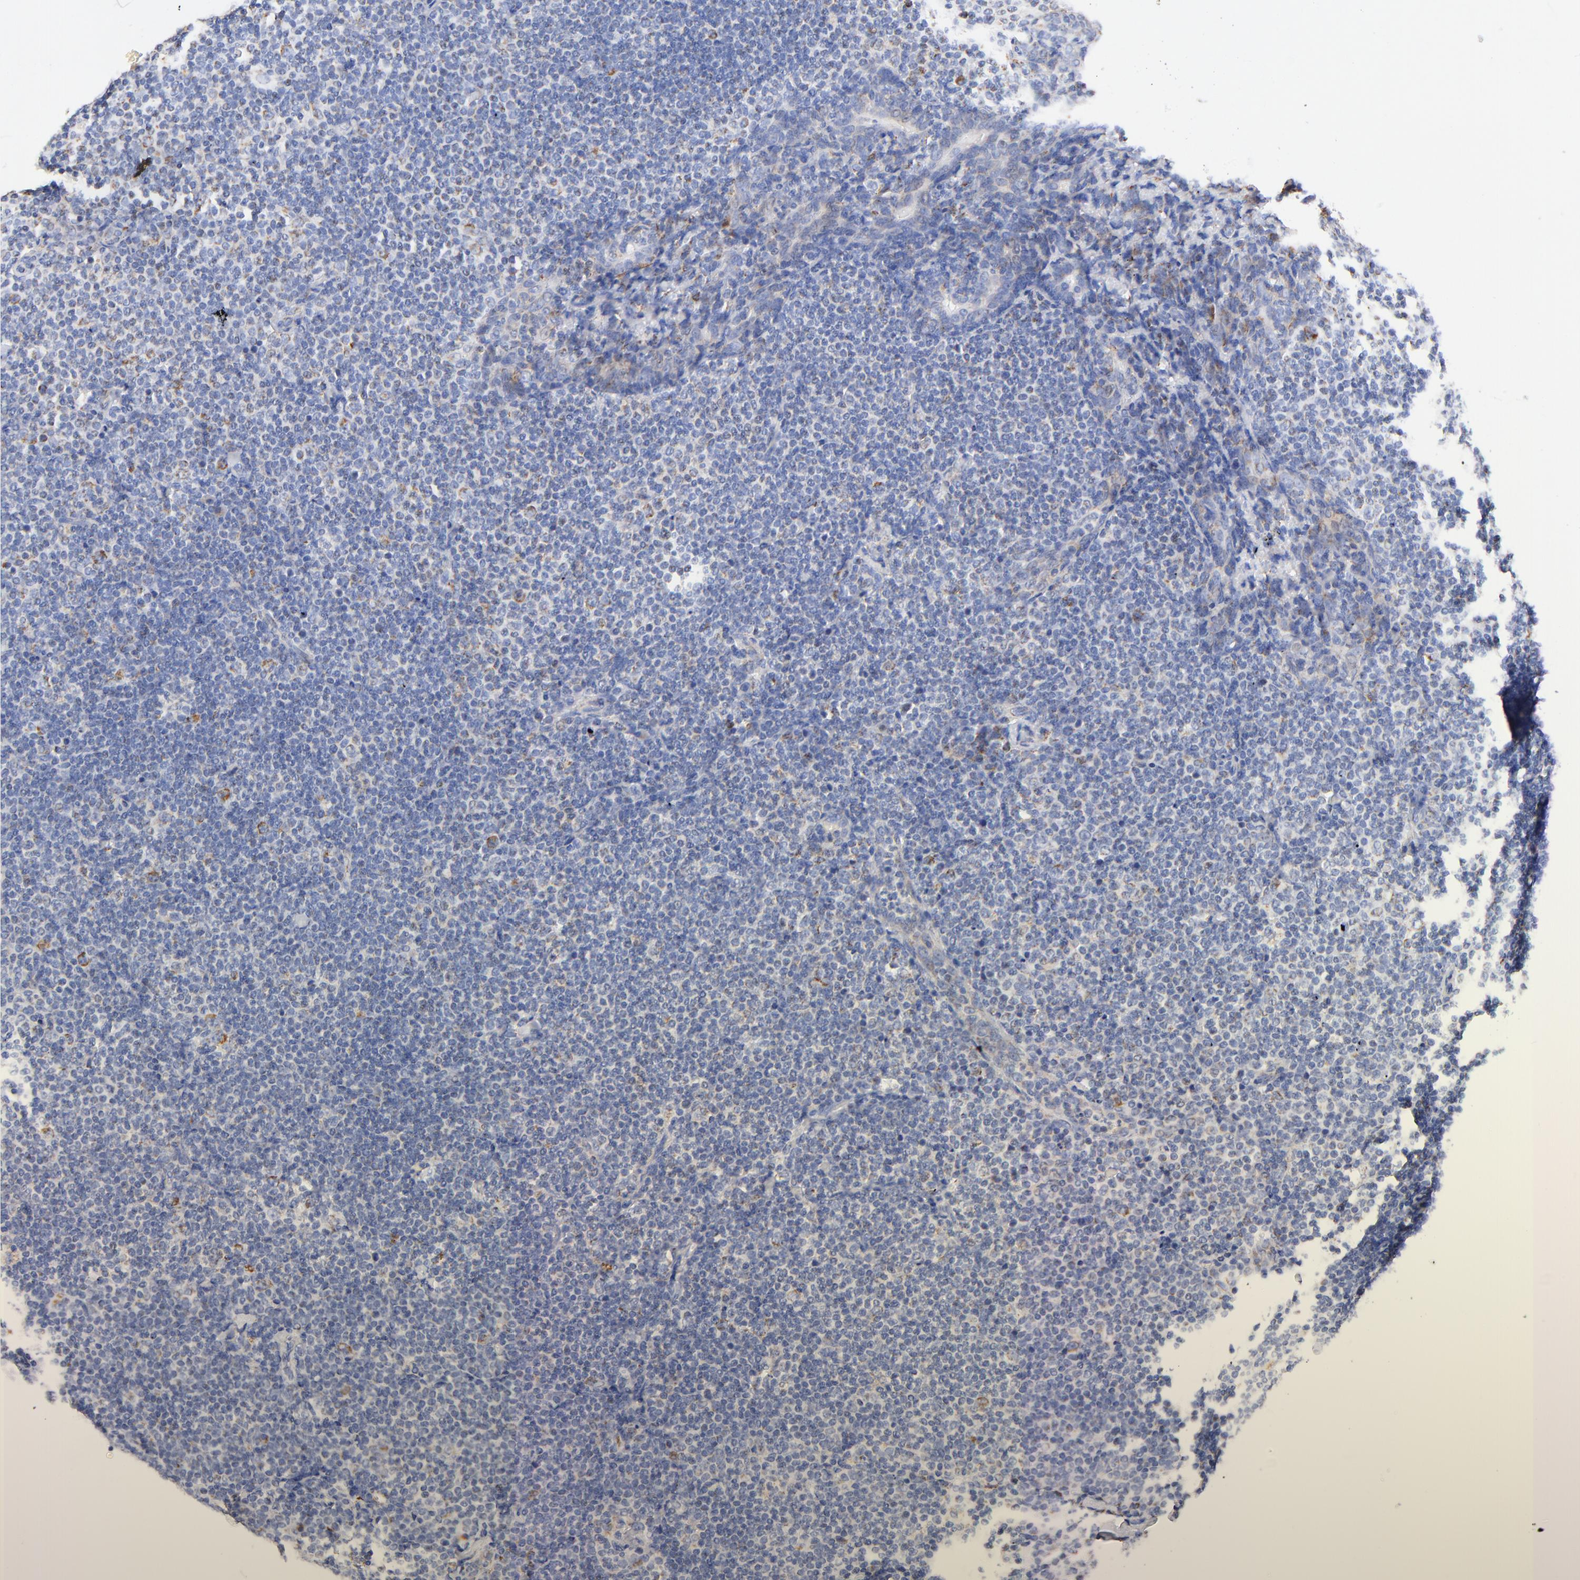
{"staining": {"intensity": "moderate", "quantity": "25%-75%", "location": "cytoplasmic/membranous"}, "tissue": "lymph node", "cell_type": "Germinal center cells", "image_type": "normal", "snomed": [{"axis": "morphology", "description": "Normal tissue, NOS"}, {"axis": "morphology", "description": "Uncertain malignant potential"}, {"axis": "topography", "description": "Lymph node"}, {"axis": "topography", "description": "Salivary gland, NOS"}], "caption": "Immunohistochemical staining of unremarkable human lymph node shows moderate cytoplasmic/membranous protein positivity in approximately 25%-75% of germinal center cells. Immunohistochemistry (ihc) stains the protein of interest in brown and the nuclei are stained blue.", "gene": "ATP5F1D", "patient": {"sex": "female", "age": 51}}